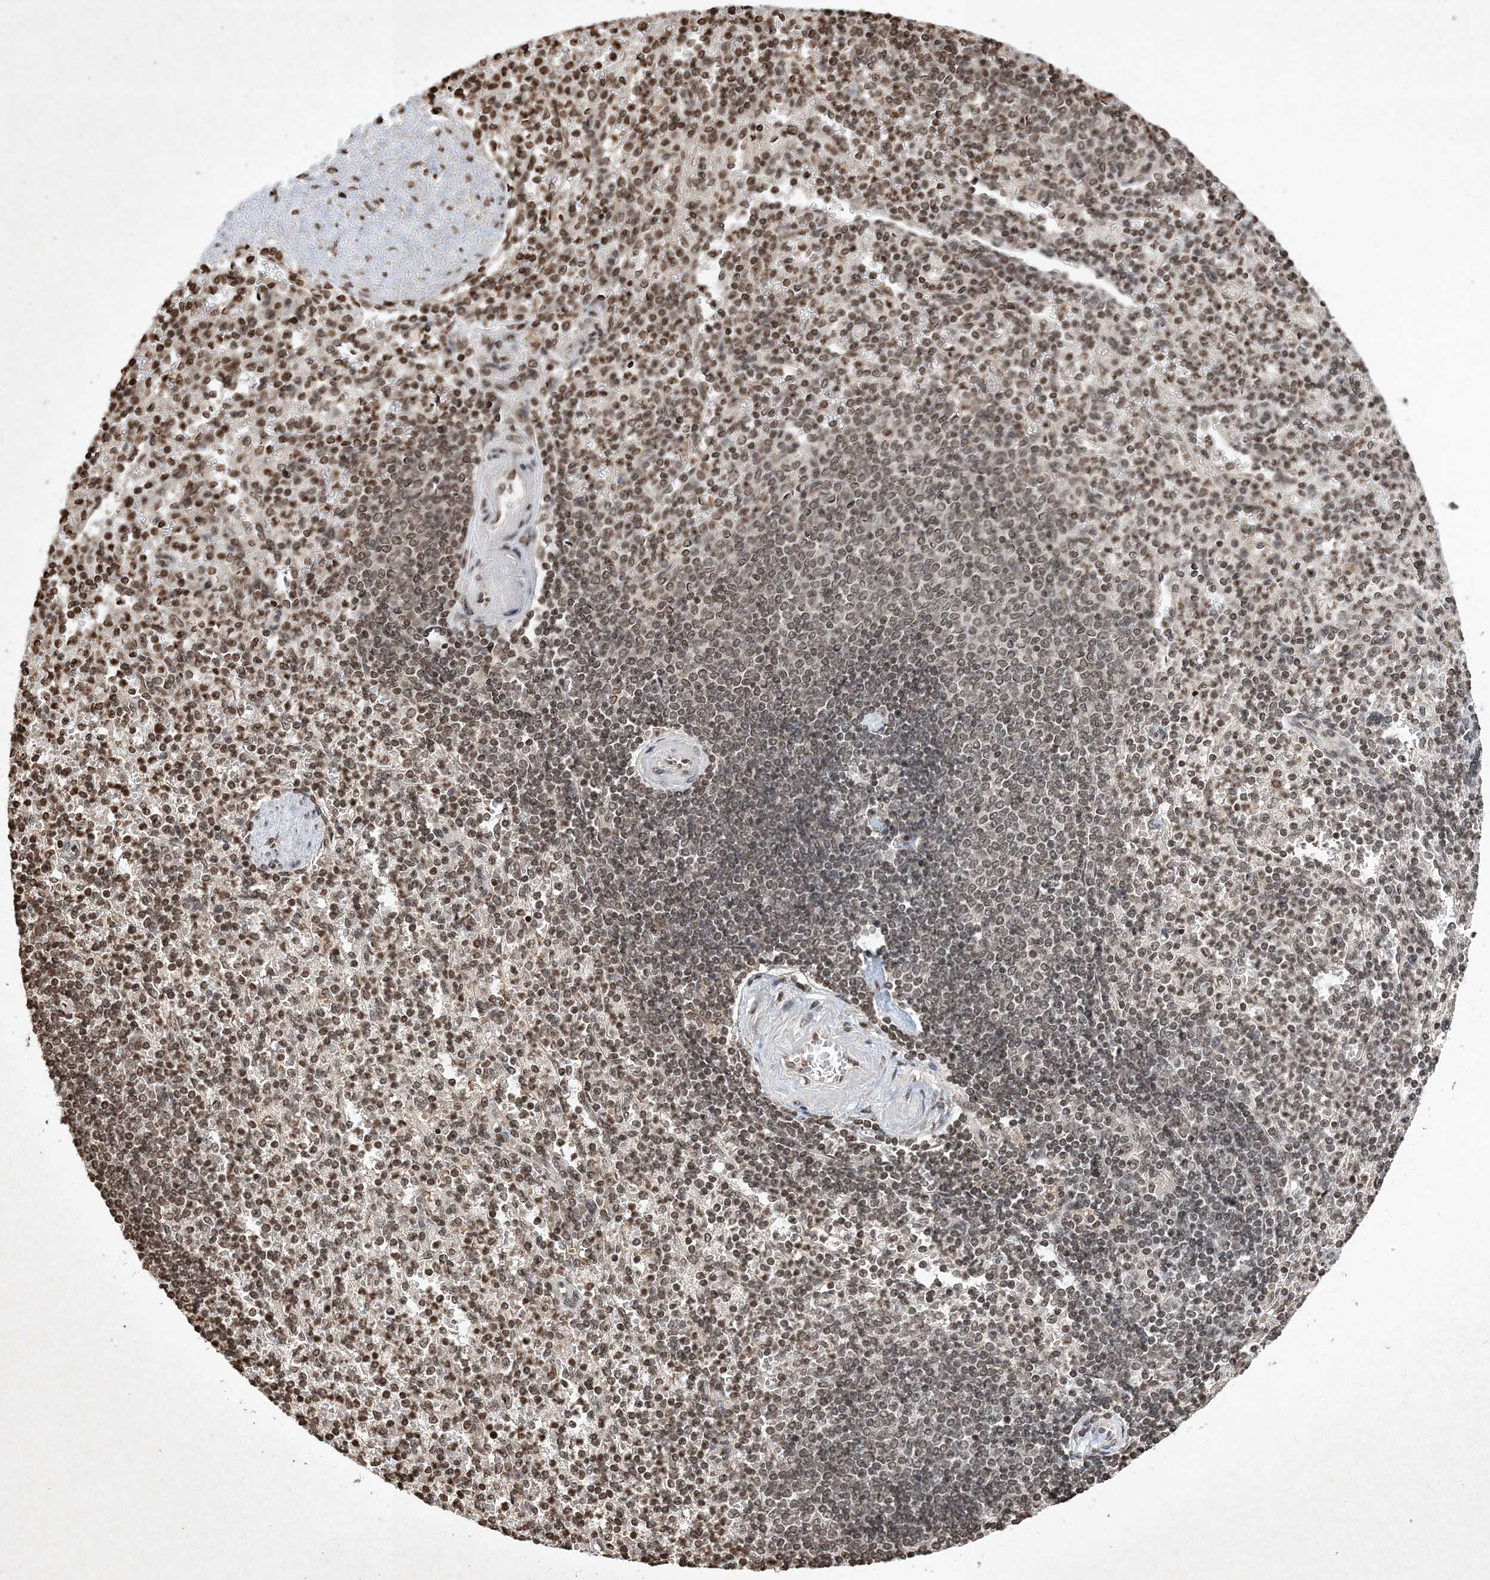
{"staining": {"intensity": "moderate", "quantity": "25%-75%", "location": "nuclear"}, "tissue": "spleen", "cell_type": "Cells in red pulp", "image_type": "normal", "snomed": [{"axis": "morphology", "description": "Normal tissue, NOS"}, {"axis": "topography", "description": "Spleen"}], "caption": "Immunohistochemistry (DAB) staining of normal human spleen demonstrates moderate nuclear protein staining in approximately 25%-75% of cells in red pulp. Ihc stains the protein of interest in brown and the nuclei are stained blue.", "gene": "NEDD9", "patient": {"sex": "female", "age": 74}}